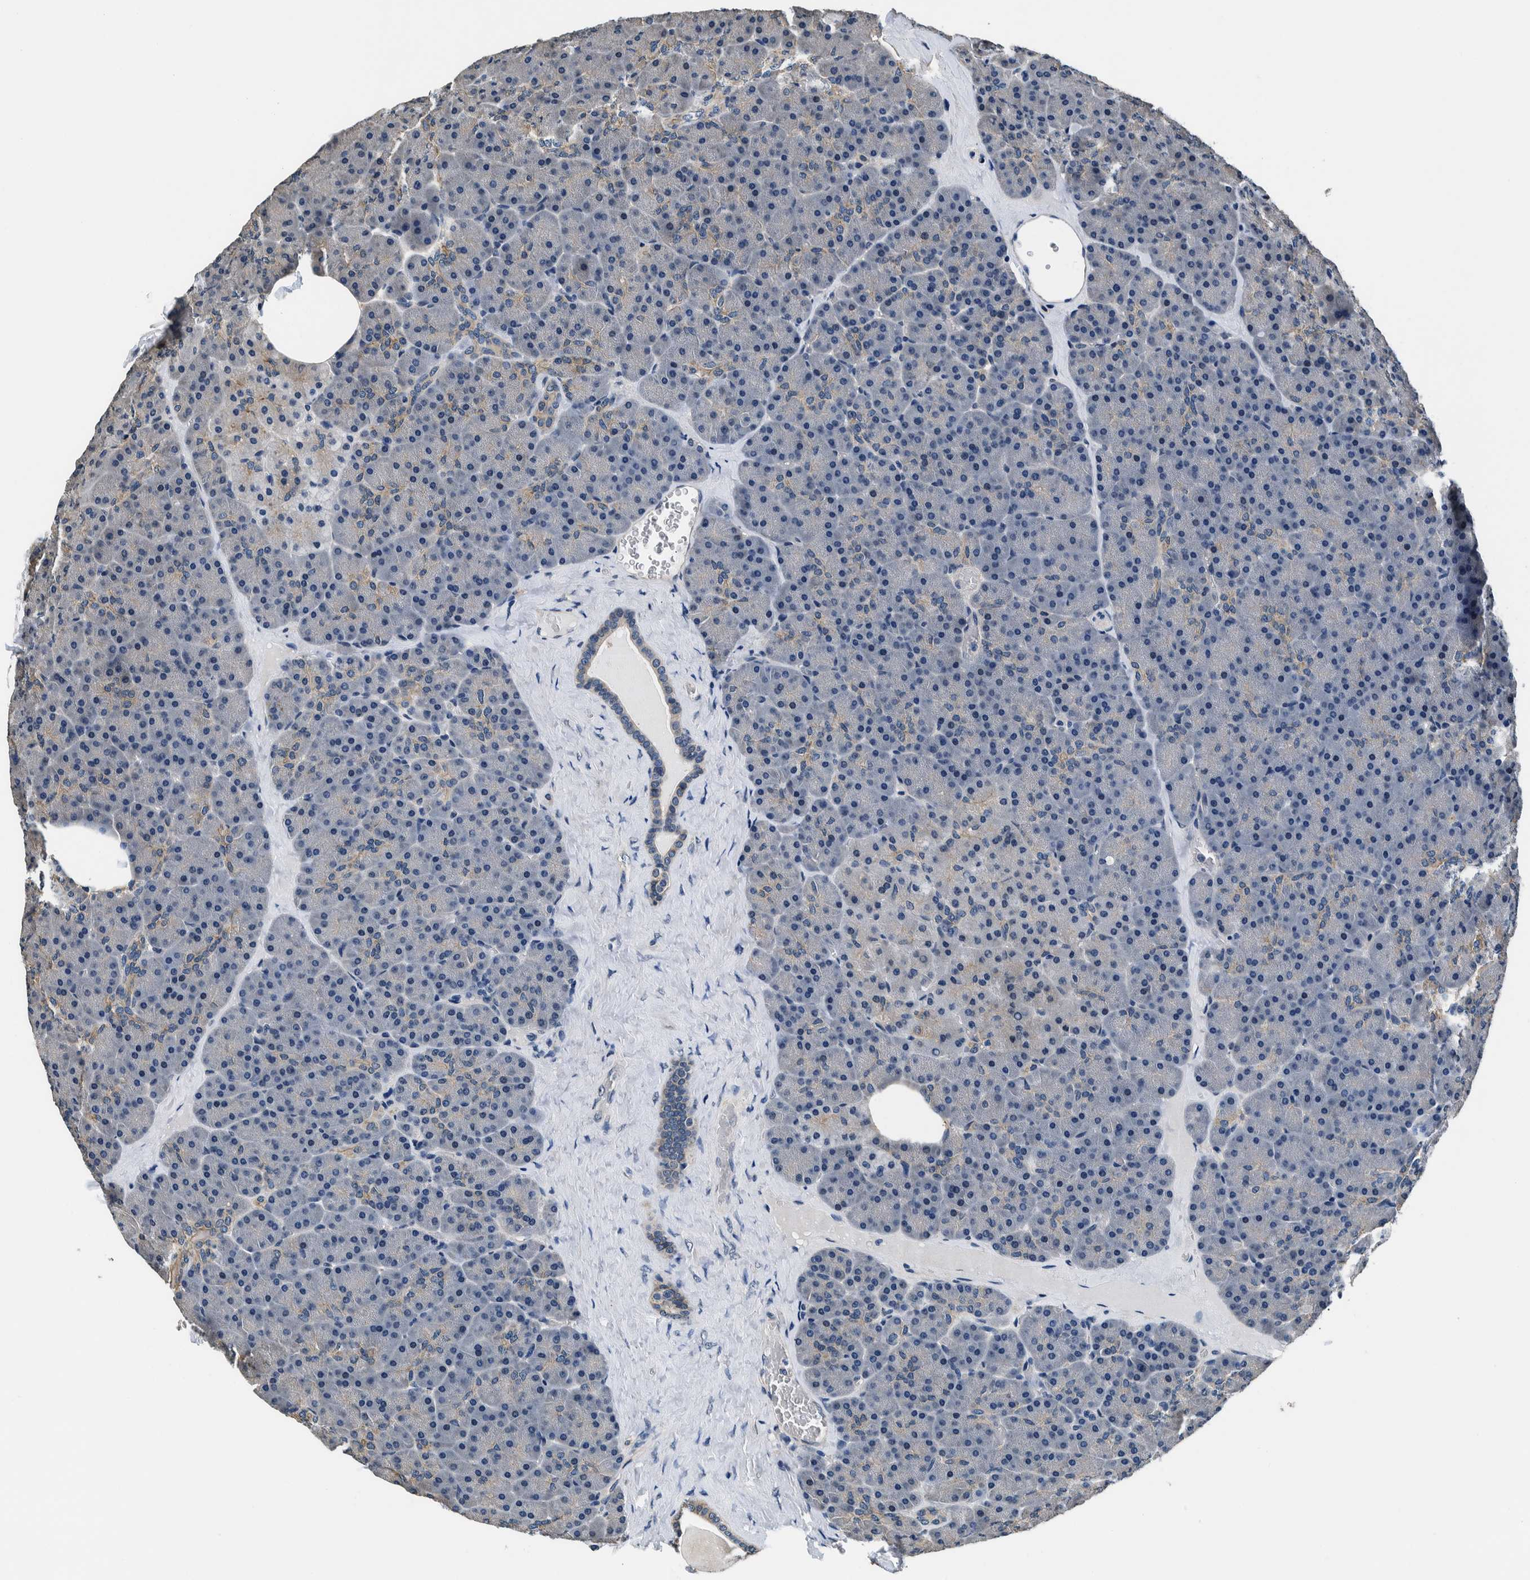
{"staining": {"intensity": "negative", "quantity": "none", "location": "none"}, "tissue": "pancreas", "cell_type": "Exocrine glandular cells", "image_type": "normal", "snomed": [{"axis": "morphology", "description": "Normal tissue, NOS"}, {"axis": "morphology", "description": "Carcinoid, malignant, NOS"}, {"axis": "topography", "description": "Pancreas"}], "caption": "Exocrine glandular cells show no significant expression in unremarkable pancreas. (IHC, brightfield microscopy, high magnification).", "gene": "NIBAN2", "patient": {"sex": "female", "age": 35}}